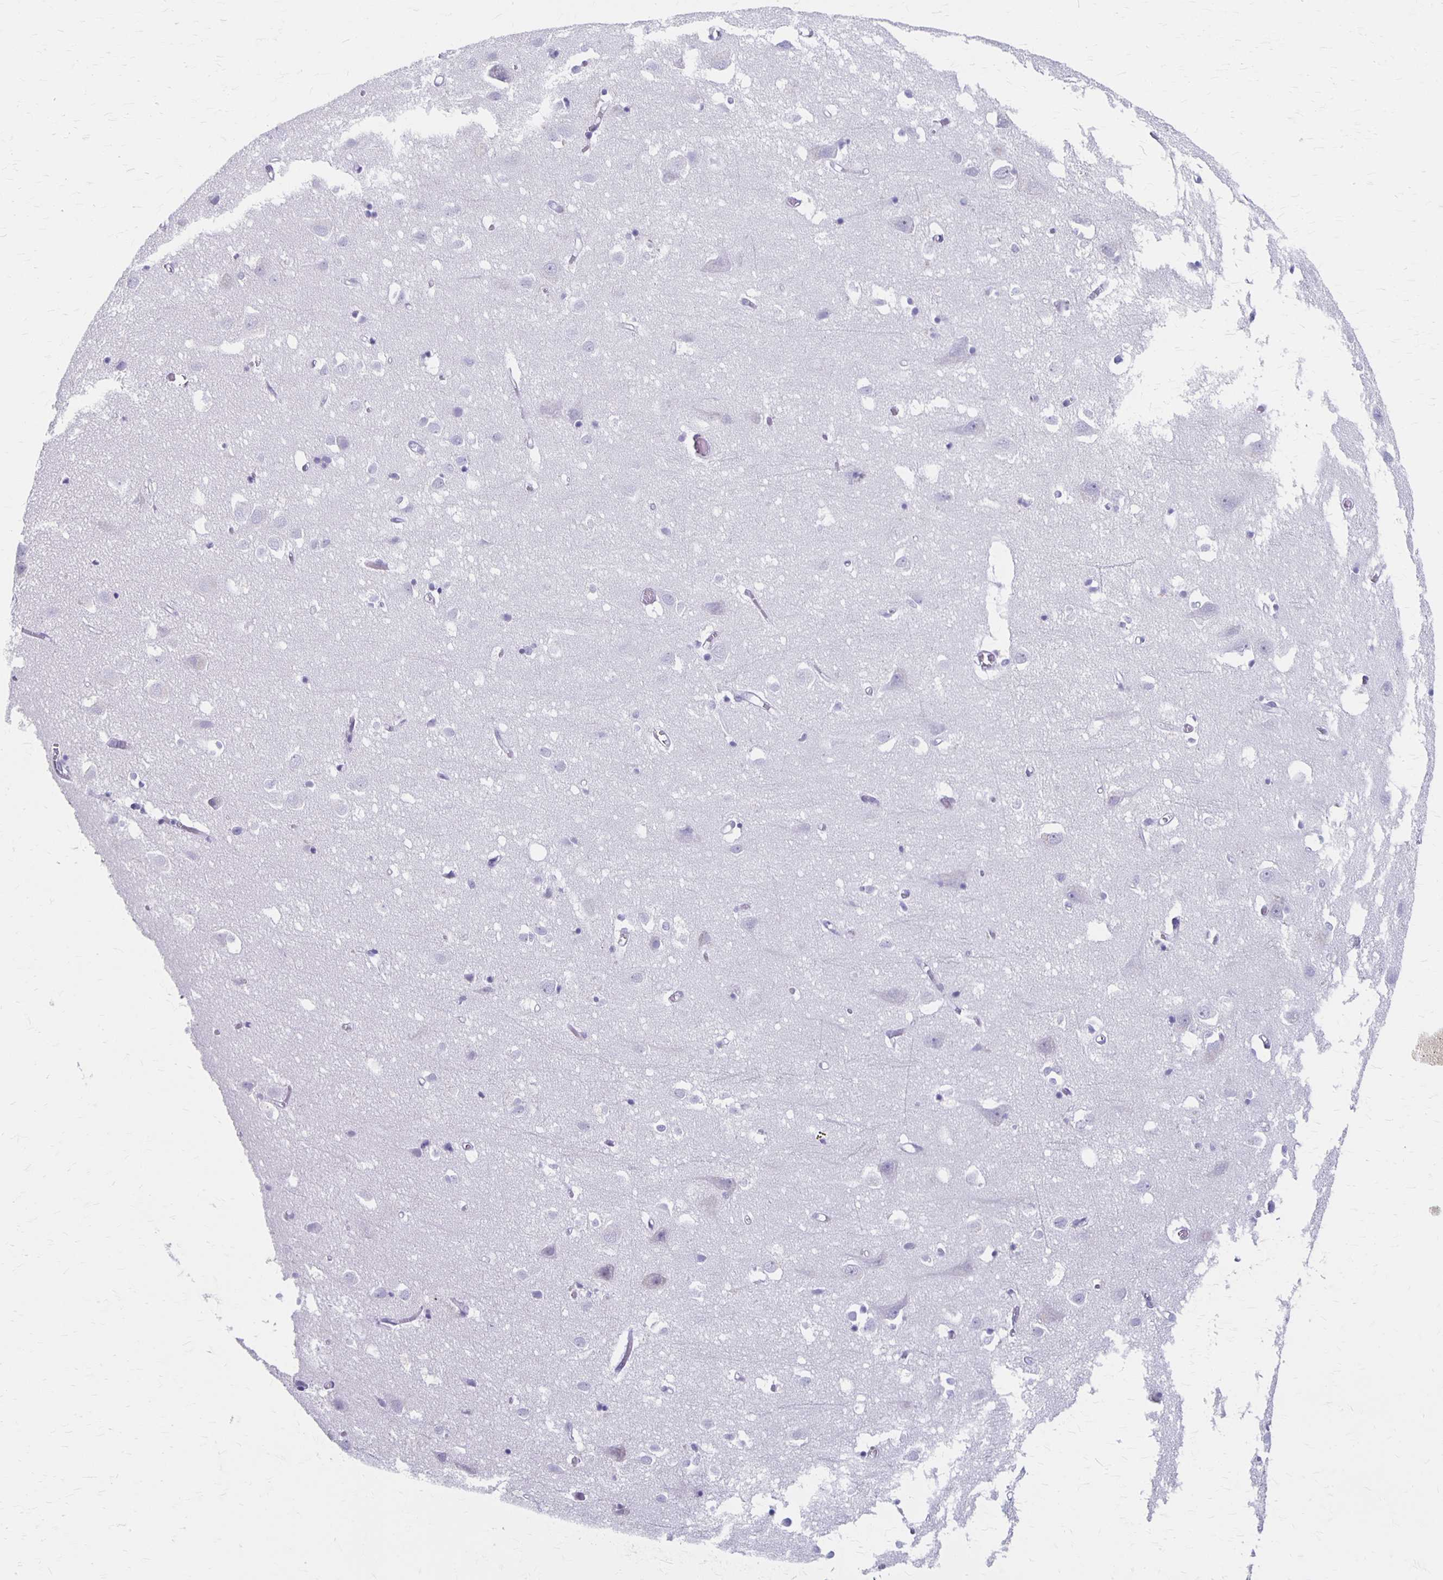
{"staining": {"intensity": "negative", "quantity": "none", "location": "none"}, "tissue": "cerebral cortex", "cell_type": "Endothelial cells", "image_type": "normal", "snomed": [{"axis": "morphology", "description": "Normal tissue, NOS"}, {"axis": "topography", "description": "Cerebral cortex"}], "caption": "Immunohistochemistry photomicrograph of benign cerebral cortex stained for a protein (brown), which exhibits no expression in endothelial cells. (Stains: DAB IHC with hematoxylin counter stain, Microscopy: brightfield microscopy at high magnification).", "gene": "MAGEC2", "patient": {"sex": "male", "age": 70}}